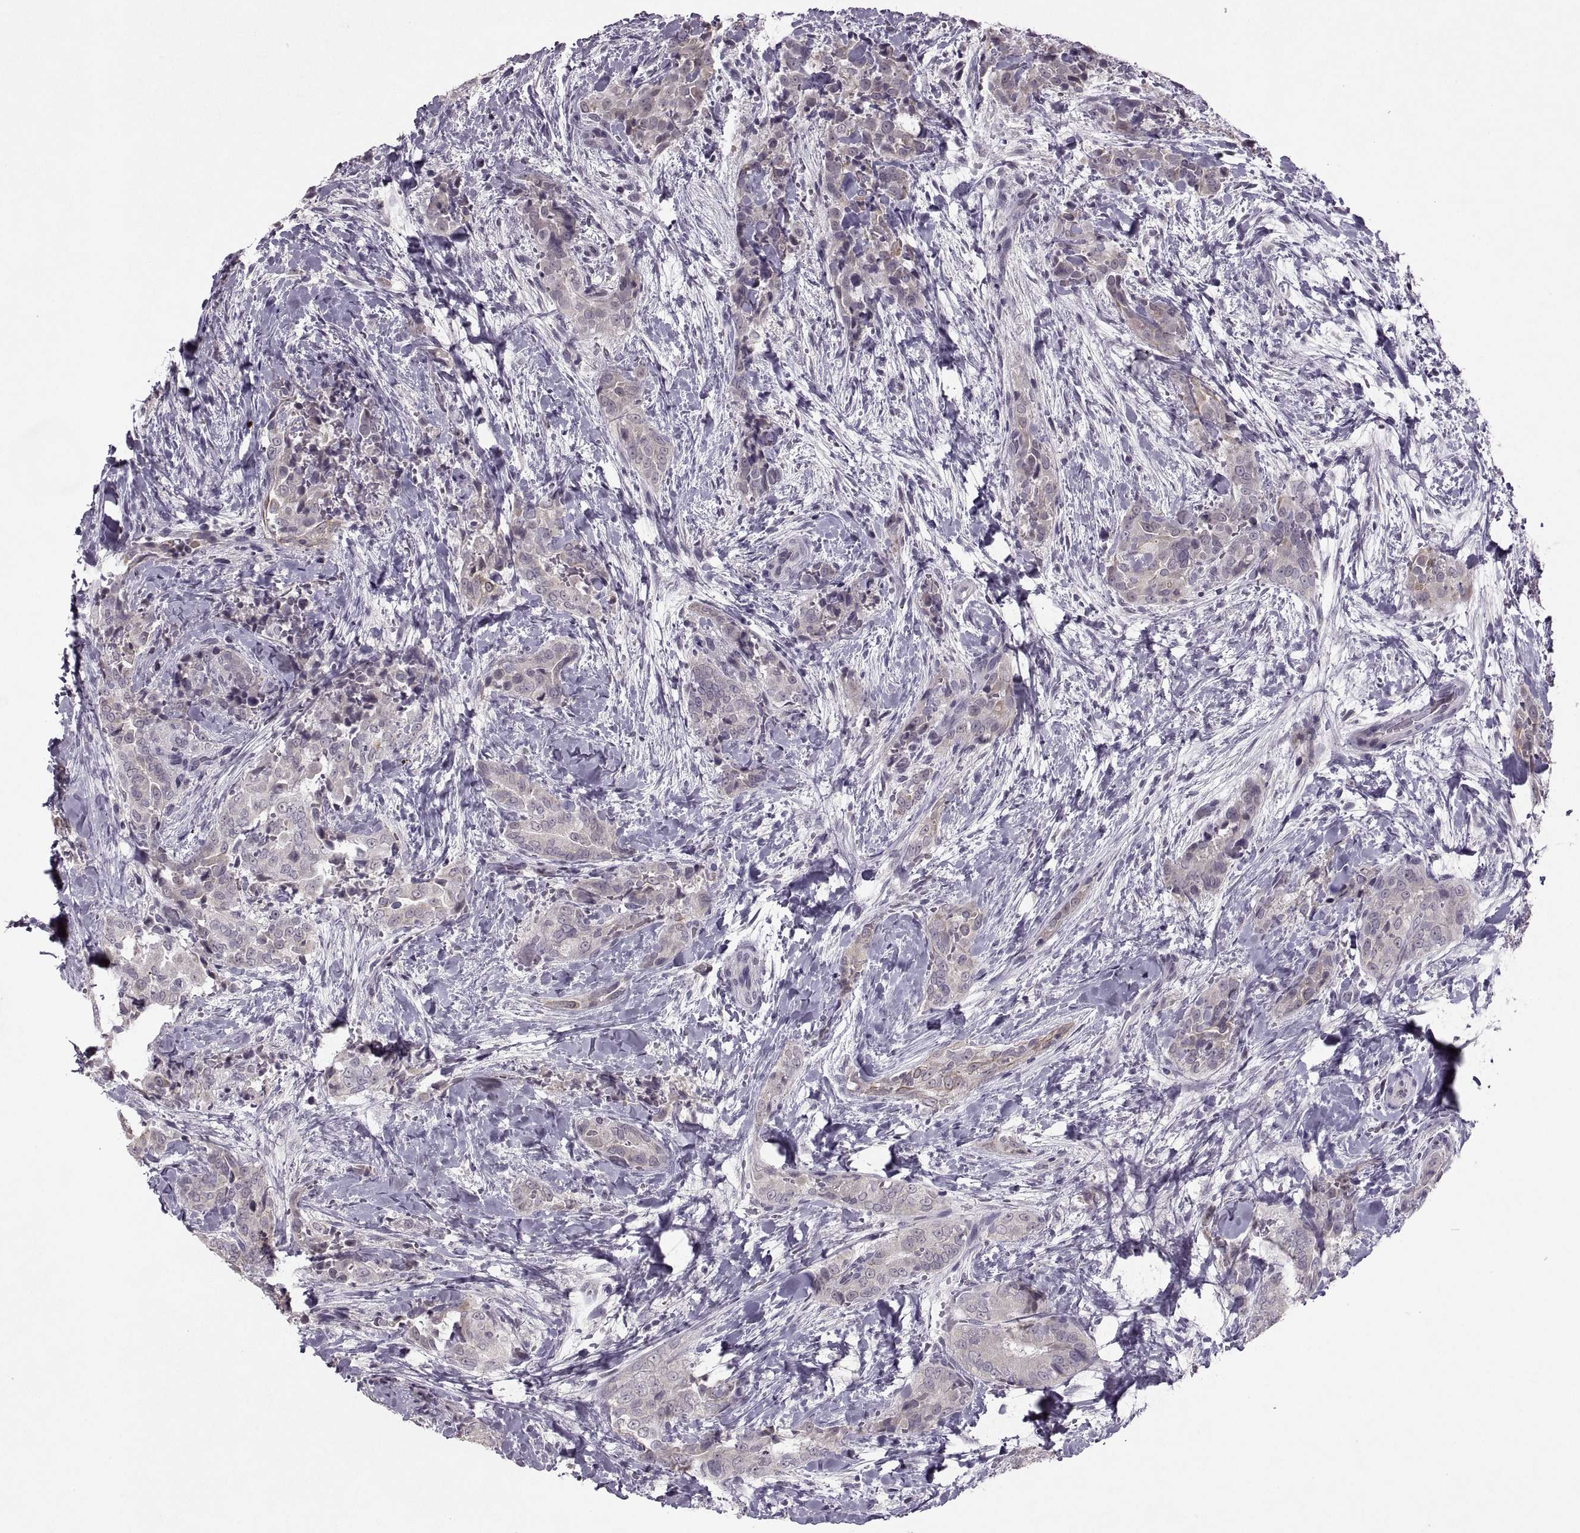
{"staining": {"intensity": "weak", "quantity": "<25%", "location": "cytoplasmic/membranous"}, "tissue": "thyroid cancer", "cell_type": "Tumor cells", "image_type": "cancer", "snomed": [{"axis": "morphology", "description": "Papillary adenocarcinoma, NOS"}, {"axis": "topography", "description": "Thyroid gland"}], "caption": "Human thyroid papillary adenocarcinoma stained for a protein using immunohistochemistry shows no expression in tumor cells.", "gene": "MGAT4D", "patient": {"sex": "male", "age": 61}}